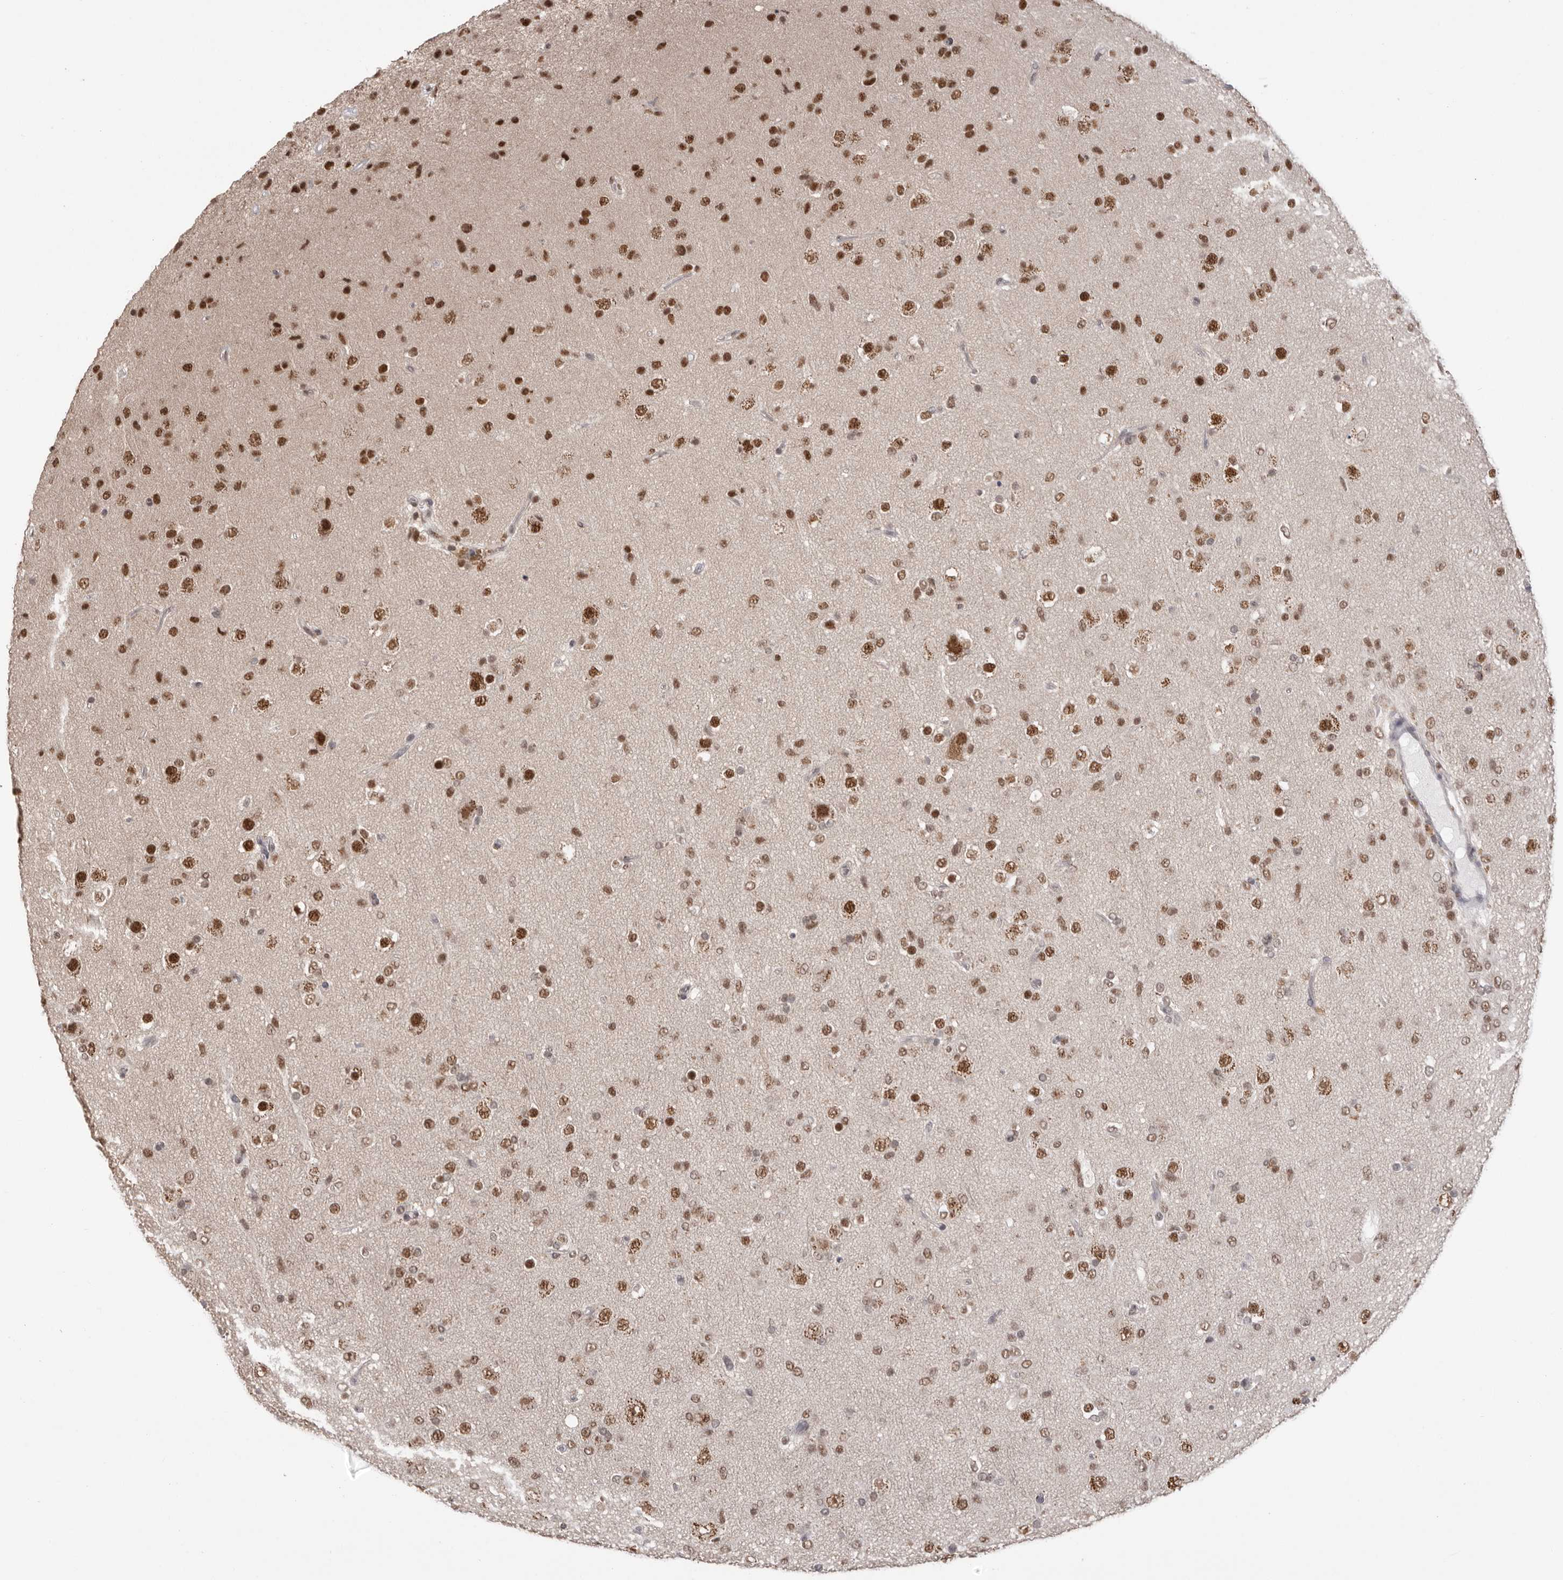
{"staining": {"intensity": "strong", "quantity": ">75%", "location": "nuclear"}, "tissue": "glioma", "cell_type": "Tumor cells", "image_type": "cancer", "snomed": [{"axis": "morphology", "description": "Glioma, malignant, Low grade"}, {"axis": "topography", "description": "Brain"}], "caption": "A brown stain labels strong nuclear positivity of a protein in human malignant glioma (low-grade) tumor cells.", "gene": "BCLAF3", "patient": {"sex": "male", "age": 65}}